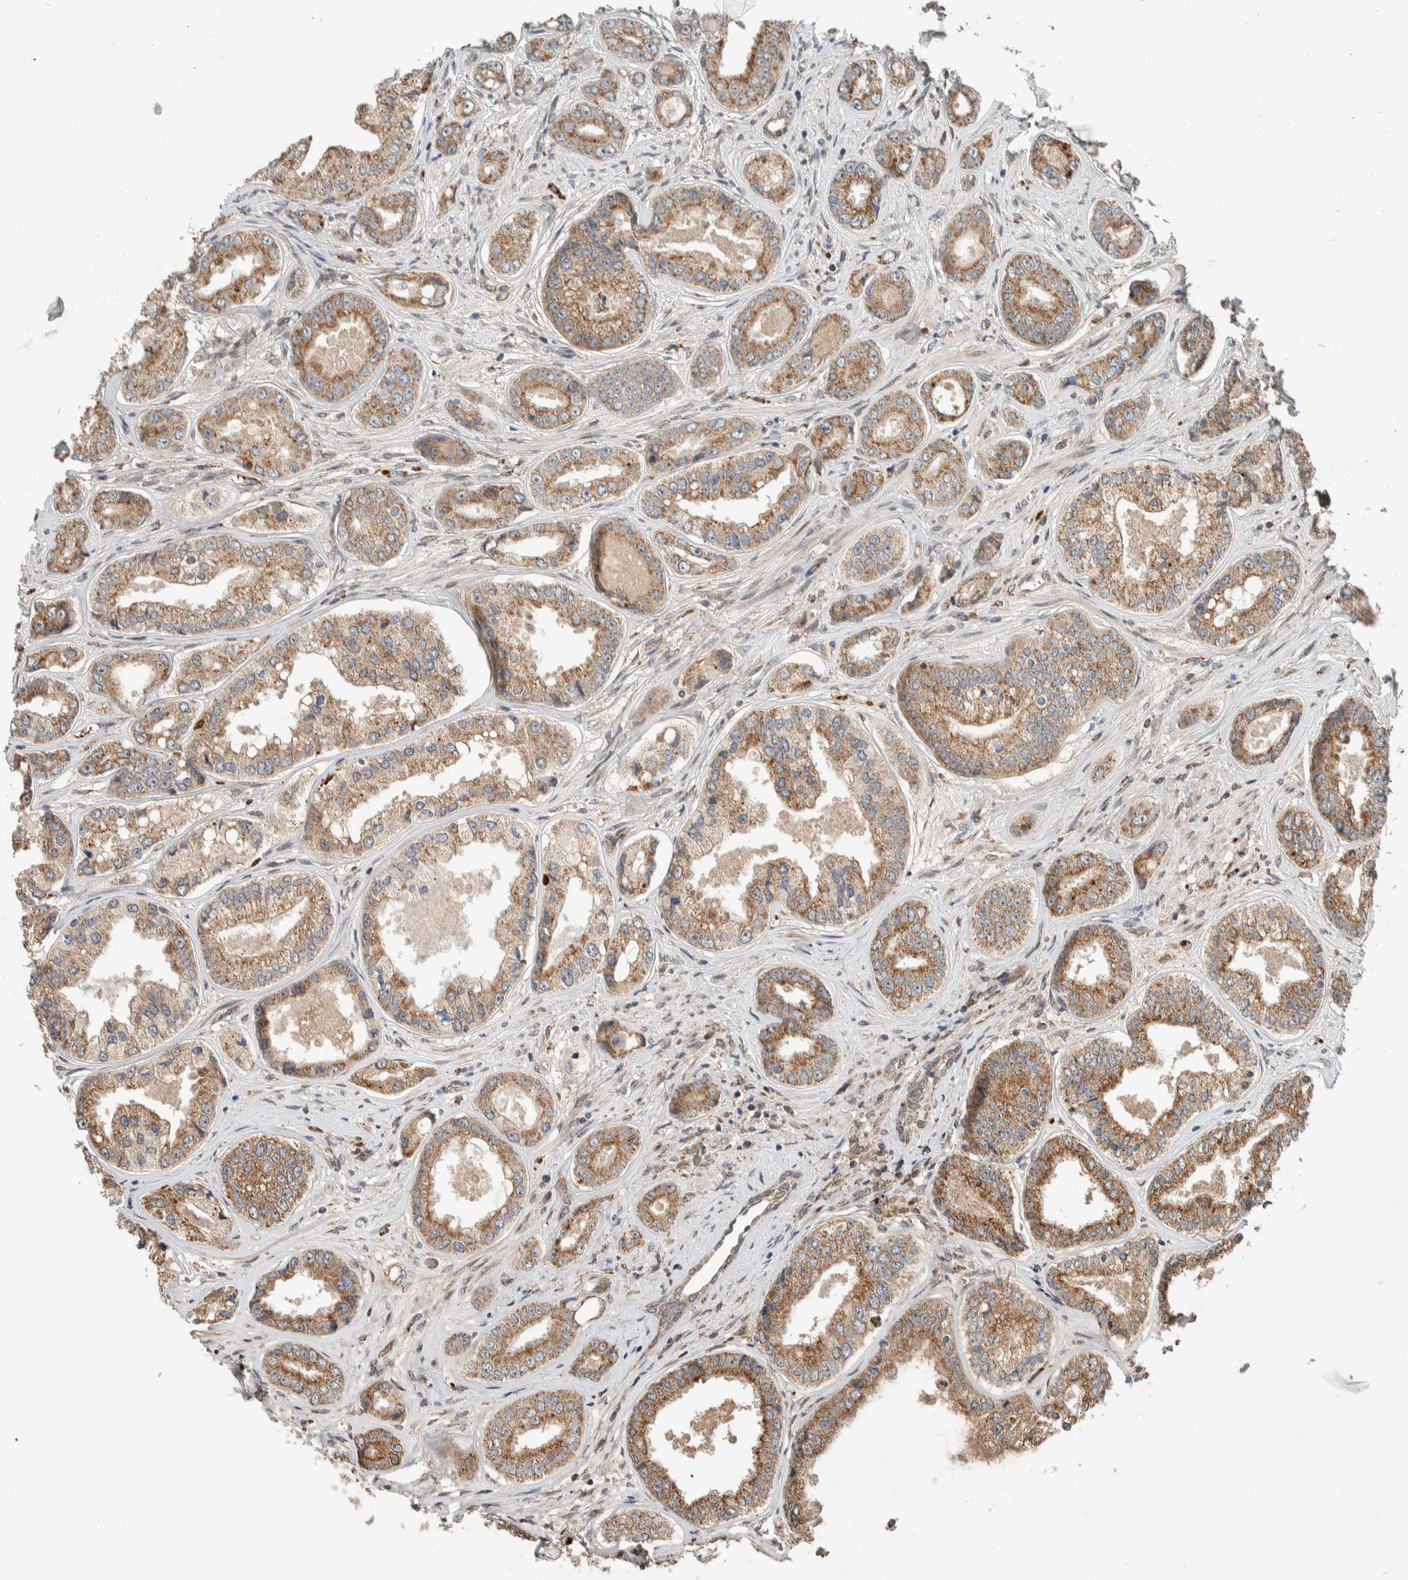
{"staining": {"intensity": "moderate", "quantity": ">75%", "location": "cytoplasmic/membranous"}, "tissue": "prostate cancer", "cell_type": "Tumor cells", "image_type": "cancer", "snomed": [{"axis": "morphology", "description": "Adenocarcinoma, High grade"}, {"axis": "topography", "description": "Prostate"}], "caption": "Prostate cancer stained for a protein (brown) exhibits moderate cytoplasmic/membranous positive positivity in approximately >75% of tumor cells.", "gene": "NBR1", "patient": {"sex": "male", "age": 61}}